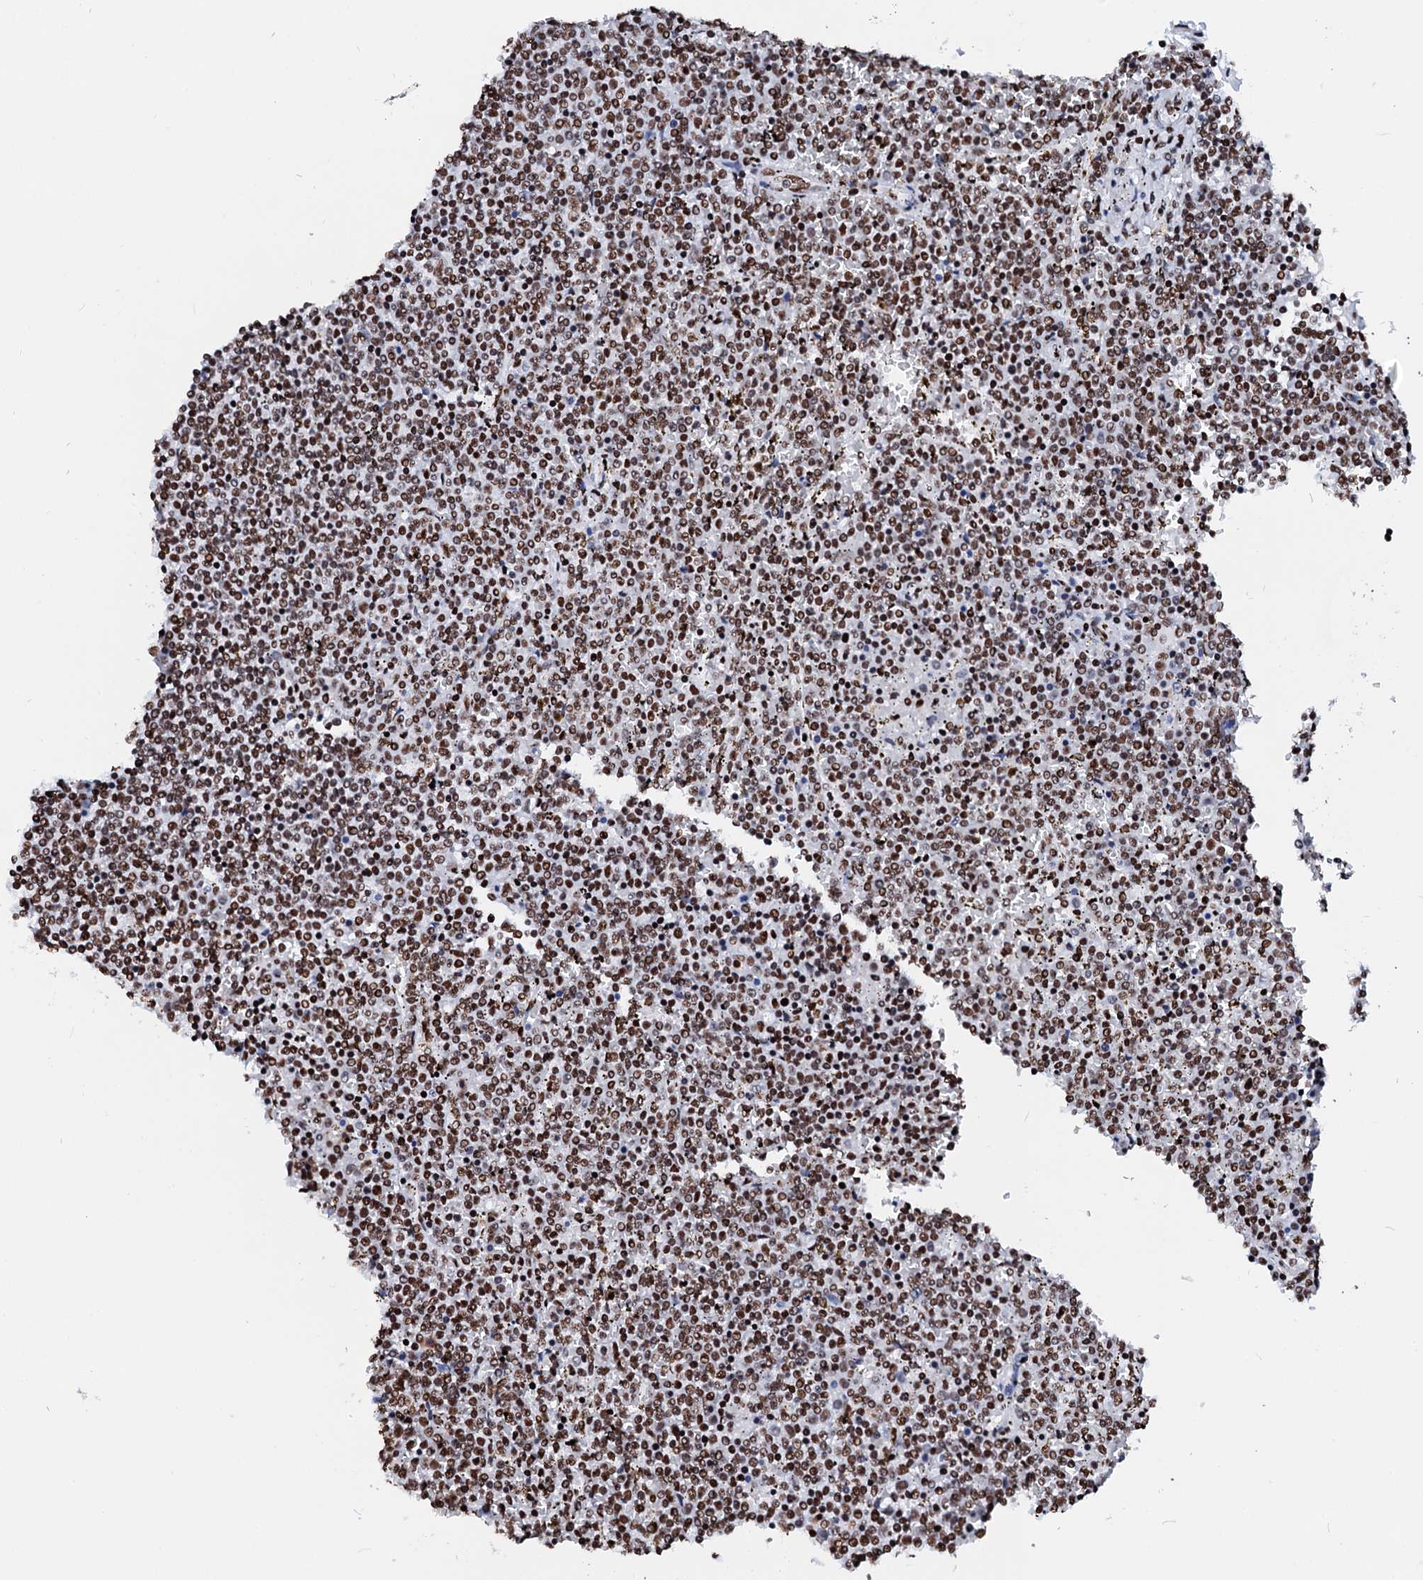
{"staining": {"intensity": "moderate", "quantity": ">75%", "location": "nuclear"}, "tissue": "lymphoma", "cell_type": "Tumor cells", "image_type": "cancer", "snomed": [{"axis": "morphology", "description": "Malignant lymphoma, non-Hodgkin's type, Low grade"}, {"axis": "topography", "description": "Spleen"}], "caption": "Immunohistochemical staining of human low-grade malignant lymphoma, non-Hodgkin's type exhibits moderate nuclear protein positivity in approximately >75% of tumor cells.", "gene": "RALY", "patient": {"sex": "female", "age": 19}}